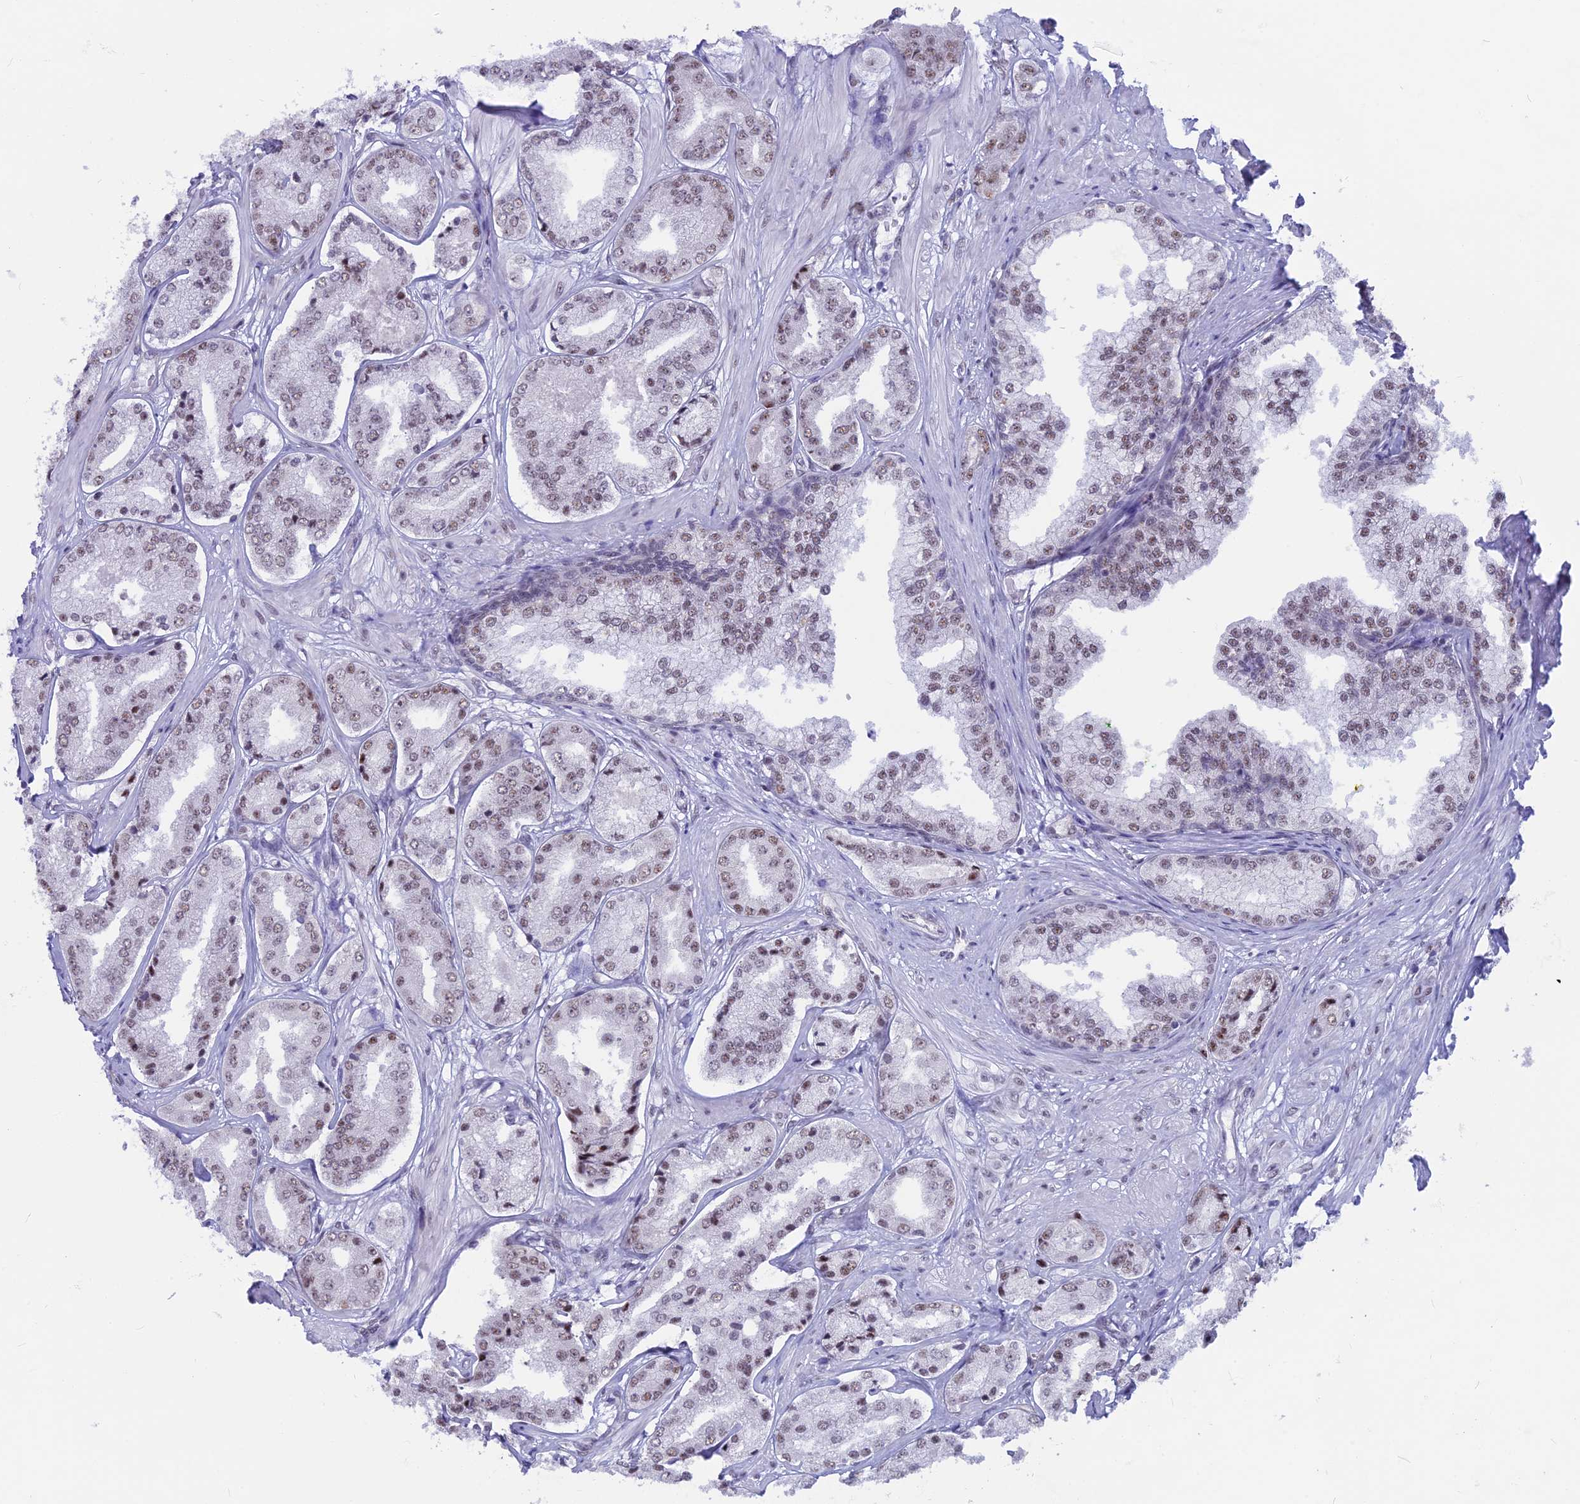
{"staining": {"intensity": "moderate", "quantity": ">75%", "location": "nuclear"}, "tissue": "prostate cancer", "cell_type": "Tumor cells", "image_type": "cancer", "snomed": [{"axis": "morphology", "description": "Adenocarcinoma, High grade"}, {"axis": "topography", "description": "Prostate"}], "caption": "Adenocarcinoma (high-grade) (prostate) stained with a protein marker demonstrates moderate staining in tumor cells.", "gene": "SRSF5", "patient": {"sex": "male", "age": 63}}